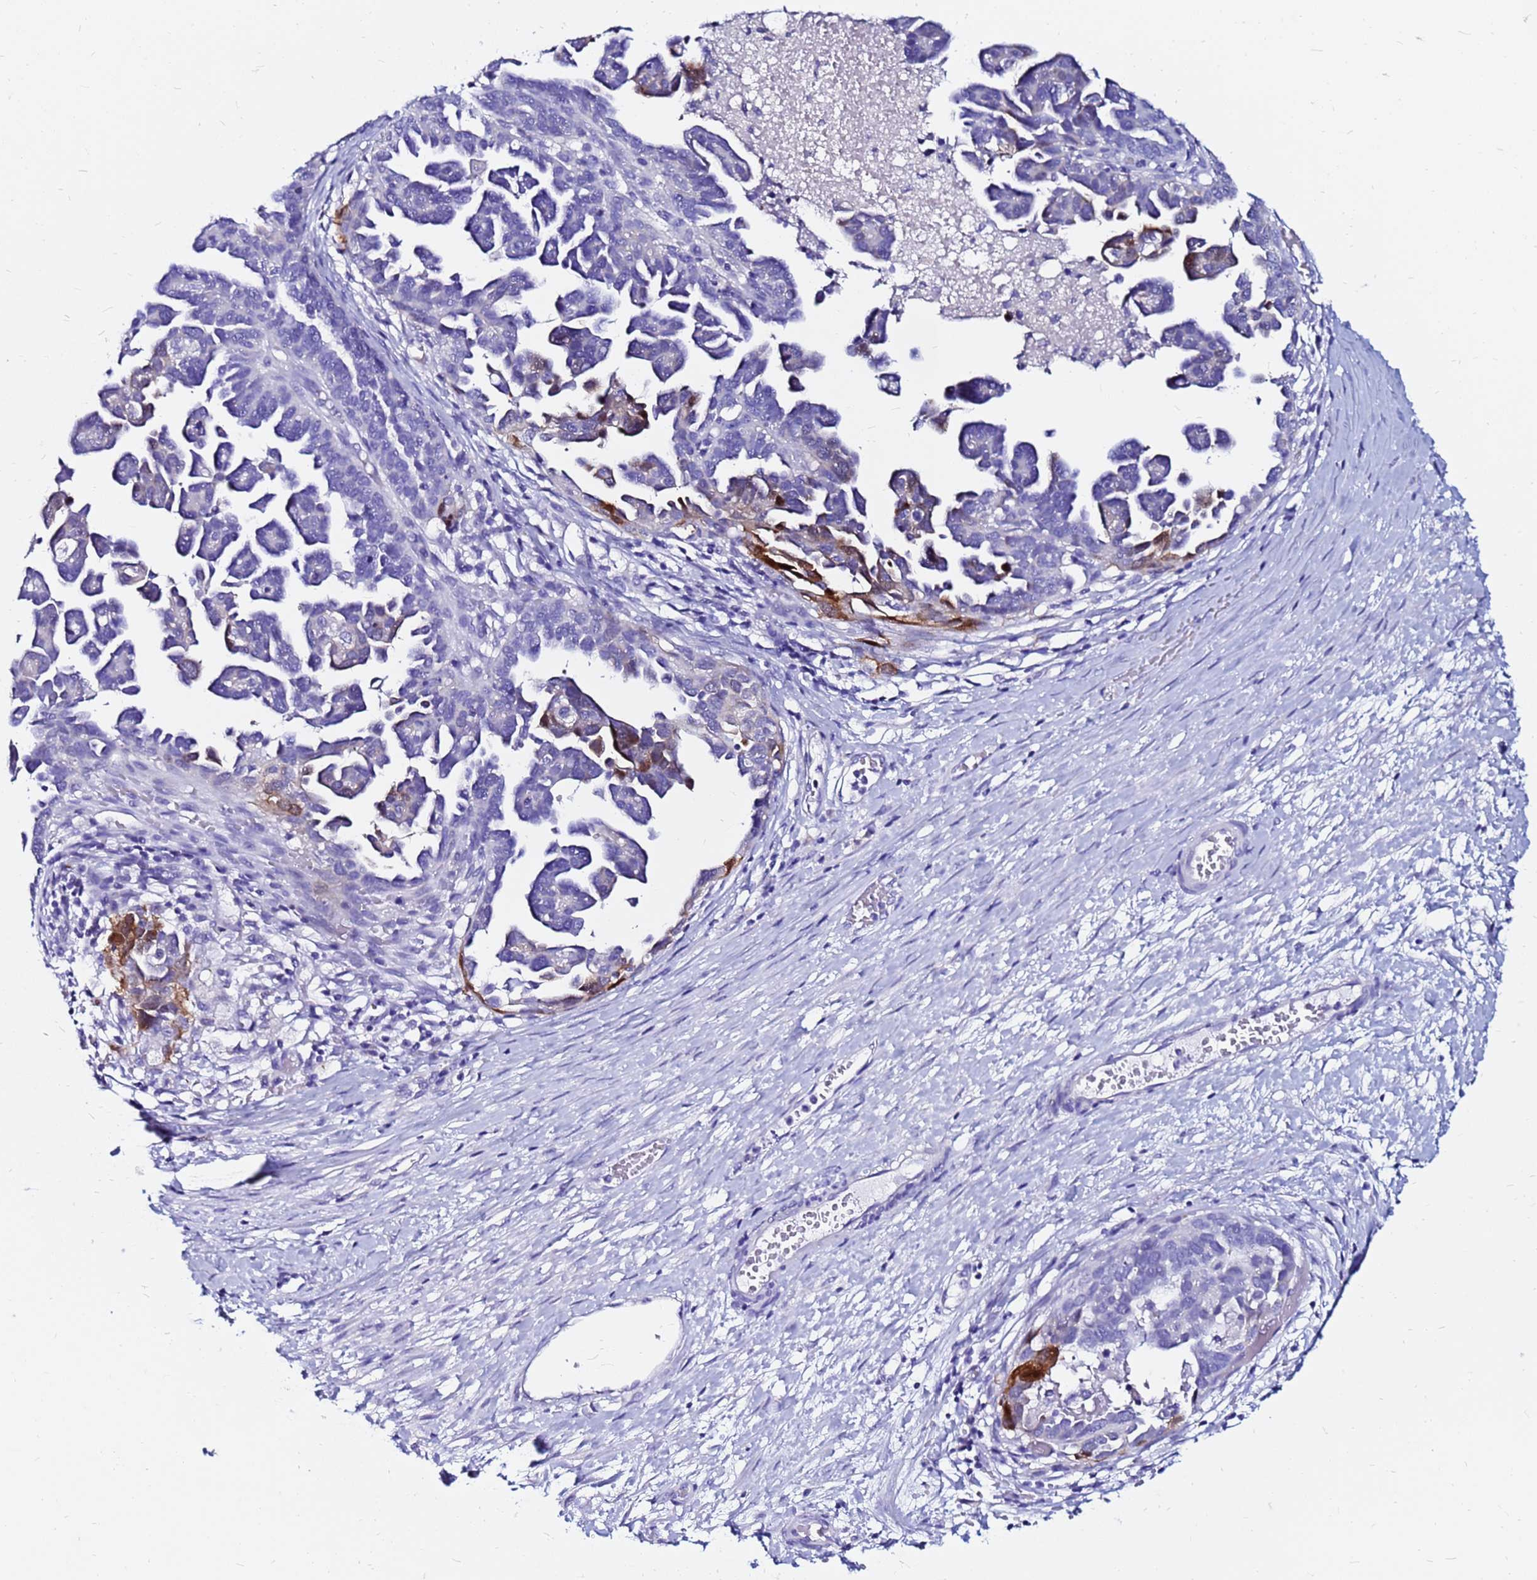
{"staining": {"intensity": "strong", "quantity": "<25%", "location": "cytoplasmic/membranous"}, "tissue": "ovarian cancer", "cell_type": "Tumor cells", "image_type": "cancer", "snomed": [{"axis": "morphology", "description": "Cystadenocarcinoma, serous, NOS"}, {"axis": "topography", "description": "Ovary"}], "caption": "Human ovarian cancer (serous cystadenocarcinoma) stained with a brown dye shows strong cytoplasmic/membranous positive positivity in approximately <25% of tumor cells.", "gene": "PPP1R14C", "patient": {"sex": "female", "age": 54}}